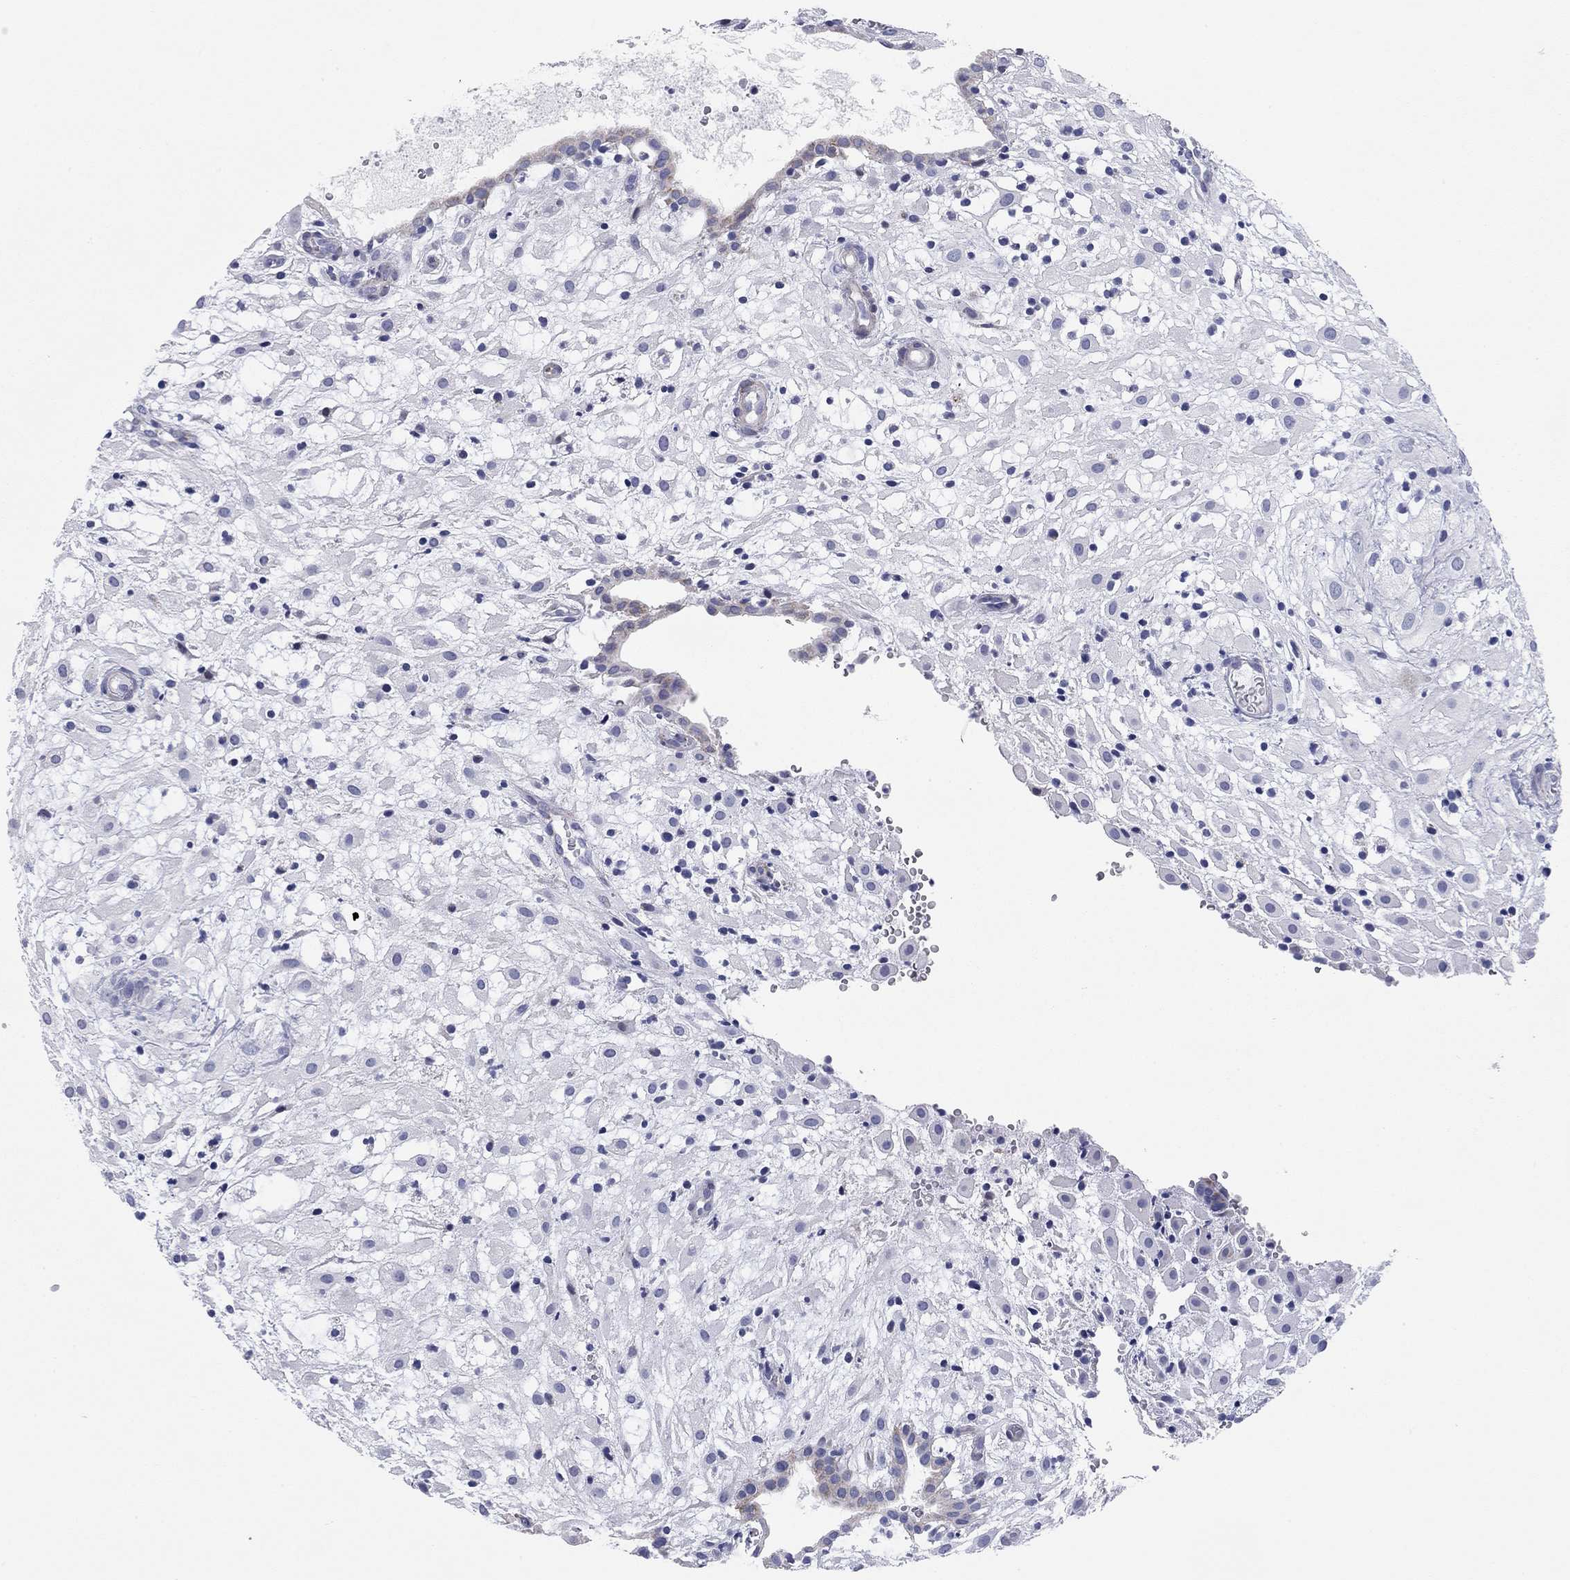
{"staining": {"intensity": "weak", "quantity": "<25%", "location": "cytoplasmic/membranous"}, "tissue": "placenta", "cell_type": "Decidual cells", "image_type": "normal", "snomed": [{"axis": "morphology", "description": "Normal tissue, NOS"}, {"axis": "topography", "description": "Placenta"}], "caption": "Immunohistochemical staining of benign human placenta reveals no significant positivity in decidual cells.", "gene": "CHI3L2", "patient": {"sex": "female", "age": 24}}